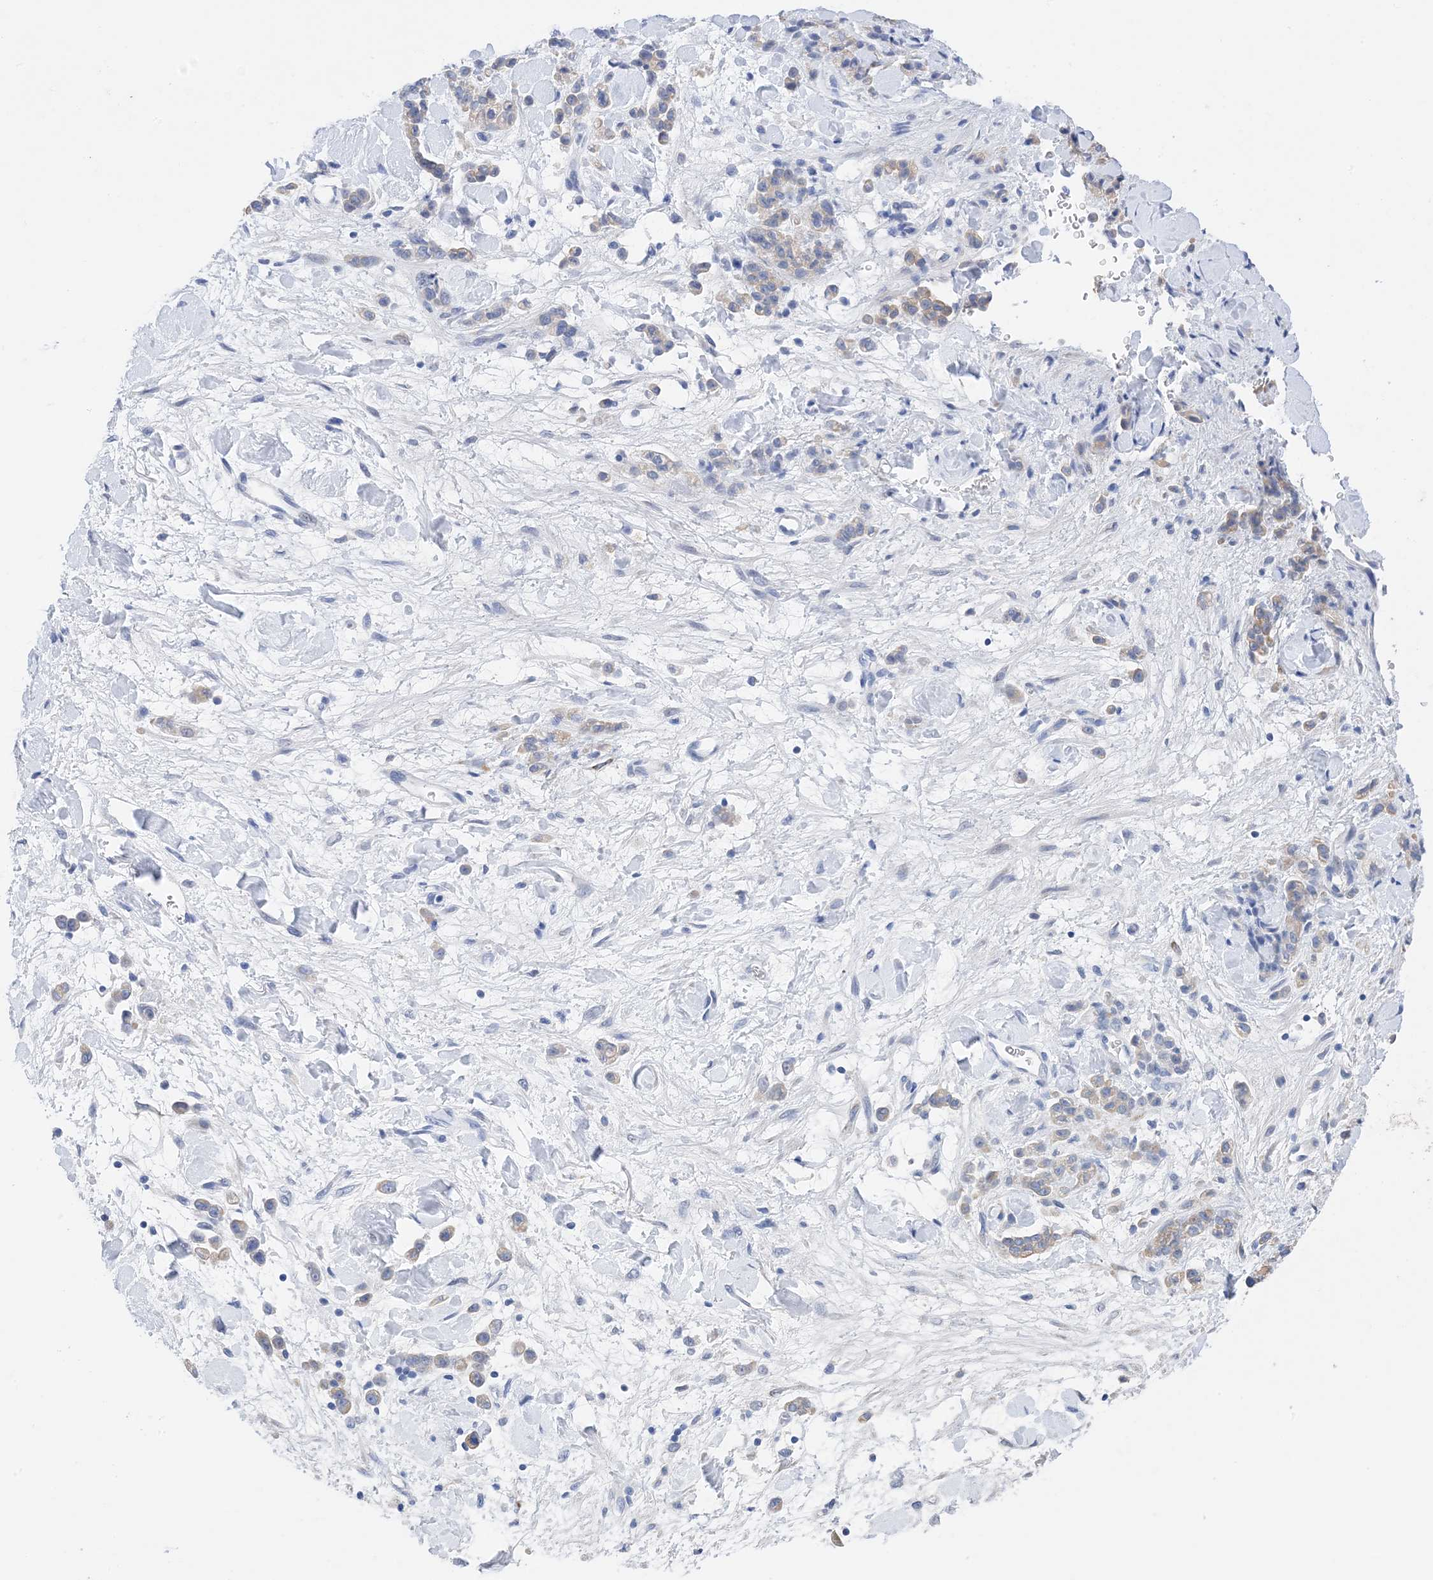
{"staining": {"intensity": "weak", "quantity": "25%-75%", "location": "cytoplasmic/membranous"}, "tissue": "stomach cancer", "cell_type": "Tumor cells", "image_type": "cancer", "snomed": [{"axis": "morphology", "description": "Normal tissue, NOS"}, {"axis": "morphology", "description": "Adenocarcinoma, NOS"}, {"axis": "topography", "description": "Stomach"}], "caption": "Stomach cancer (adenocarcinoma) stained with a protein marker displays weak staining in tumor cells.", "gene": "PLK4", "patient": {"sex": "male", "age": 82}}